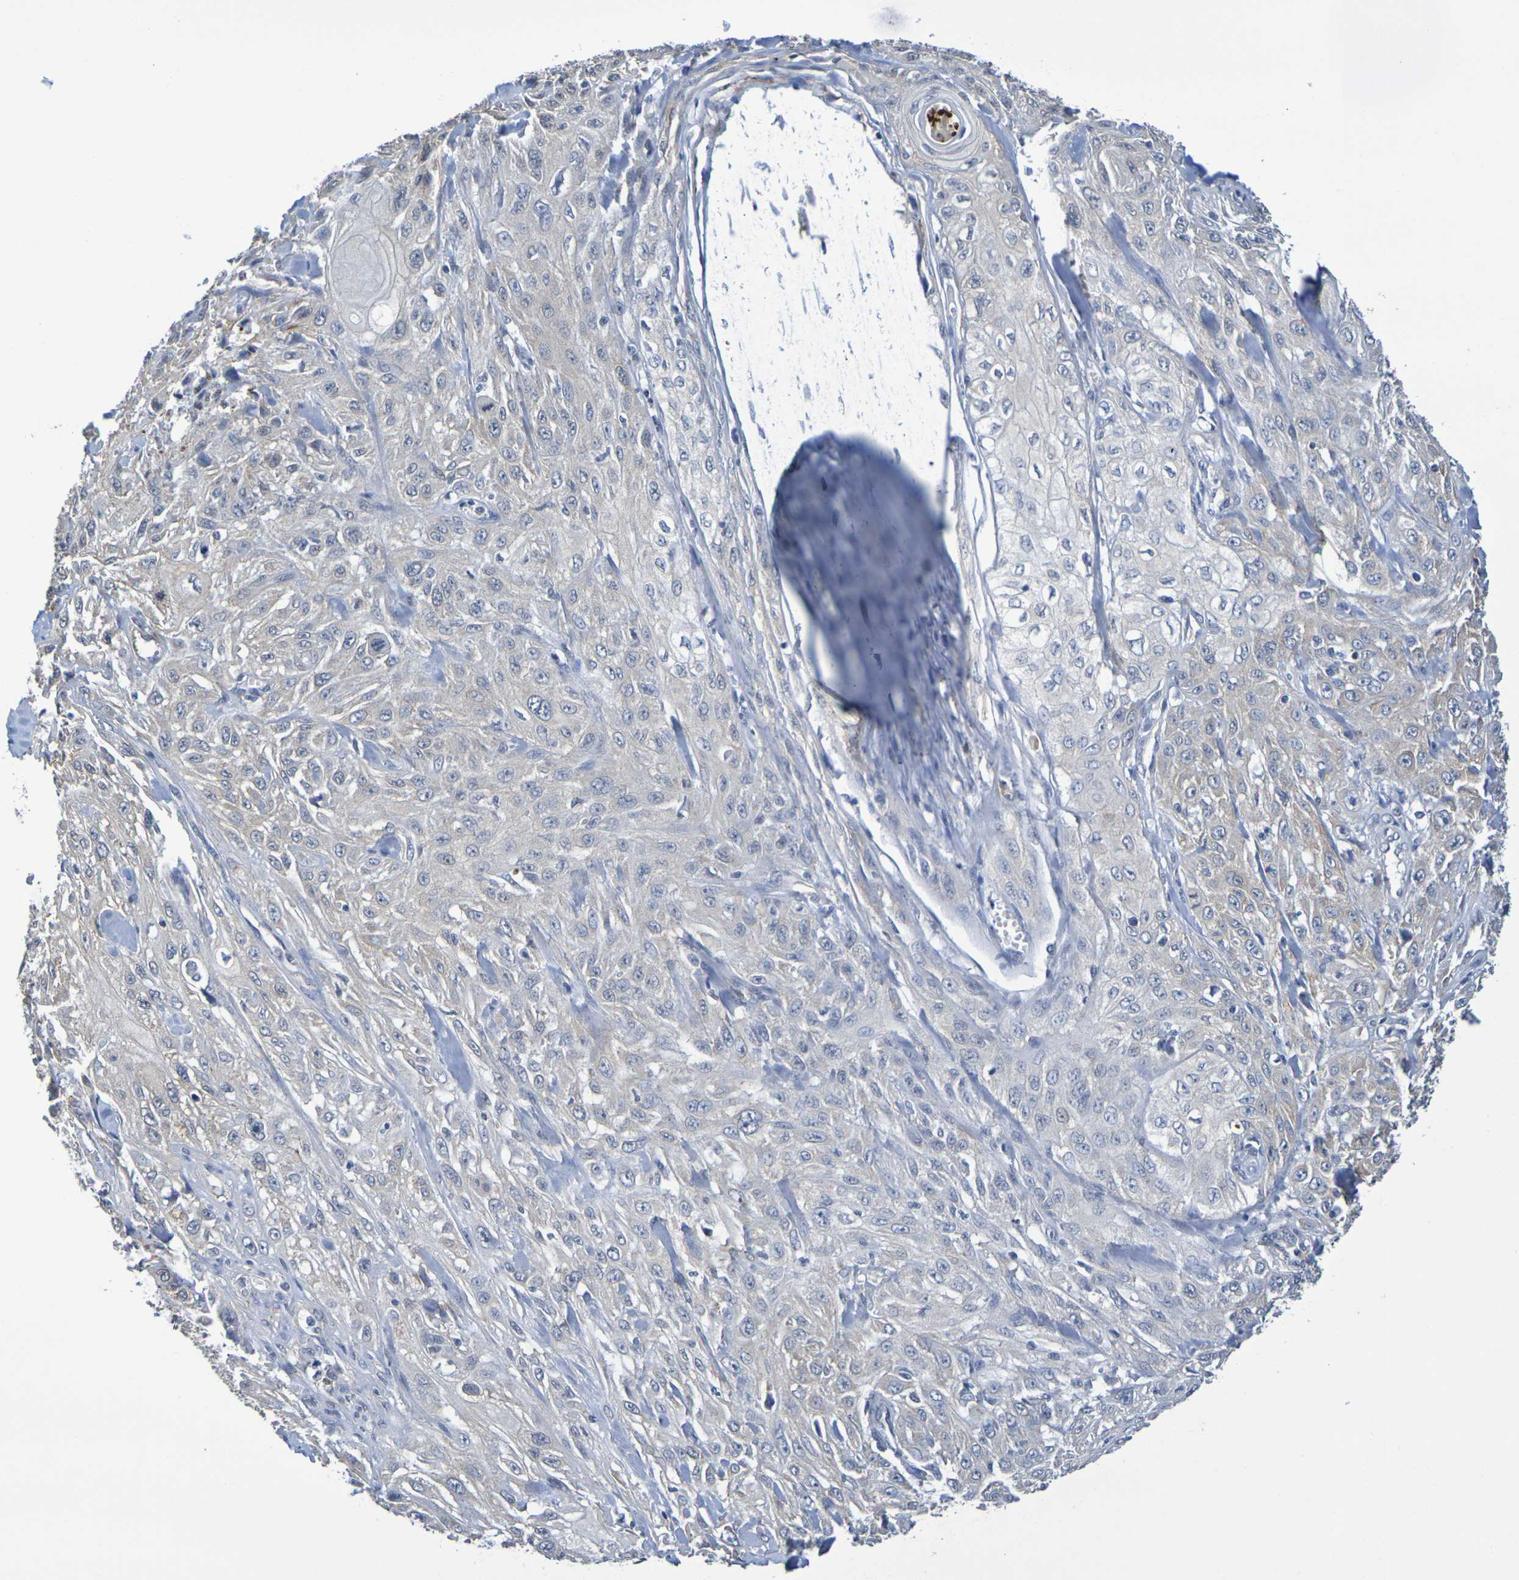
{"staining": {"intensity": "weak", "quantity": "25%-75%", "location": "cytoplasmic/membranous"}, "tissue": "skin cancer", "cell_type": "Tumor cells", "image_type": "cancer", "snomed": [{"axis": "morphology", "description": "Squamous cell carcinoma, NOS"}, {"axis": "morphology", "description": "Squamous cell carcinoma, metastatic, NOS"}, {"axis": "topography", "description": "Skin"}, {"axis": "topography", "description": "Lymph node"}], "caption": "This histopathology image shows squamous cell carcinoma (skin) stained with IHC to label a protein in brown. The cytoplasmic/membranous of tumor cells show weak positivity for the protein. Nuclei are counter-stained blue.", "gene": "CHRNB1", "patient": {"sex": "male", "age": 75}}